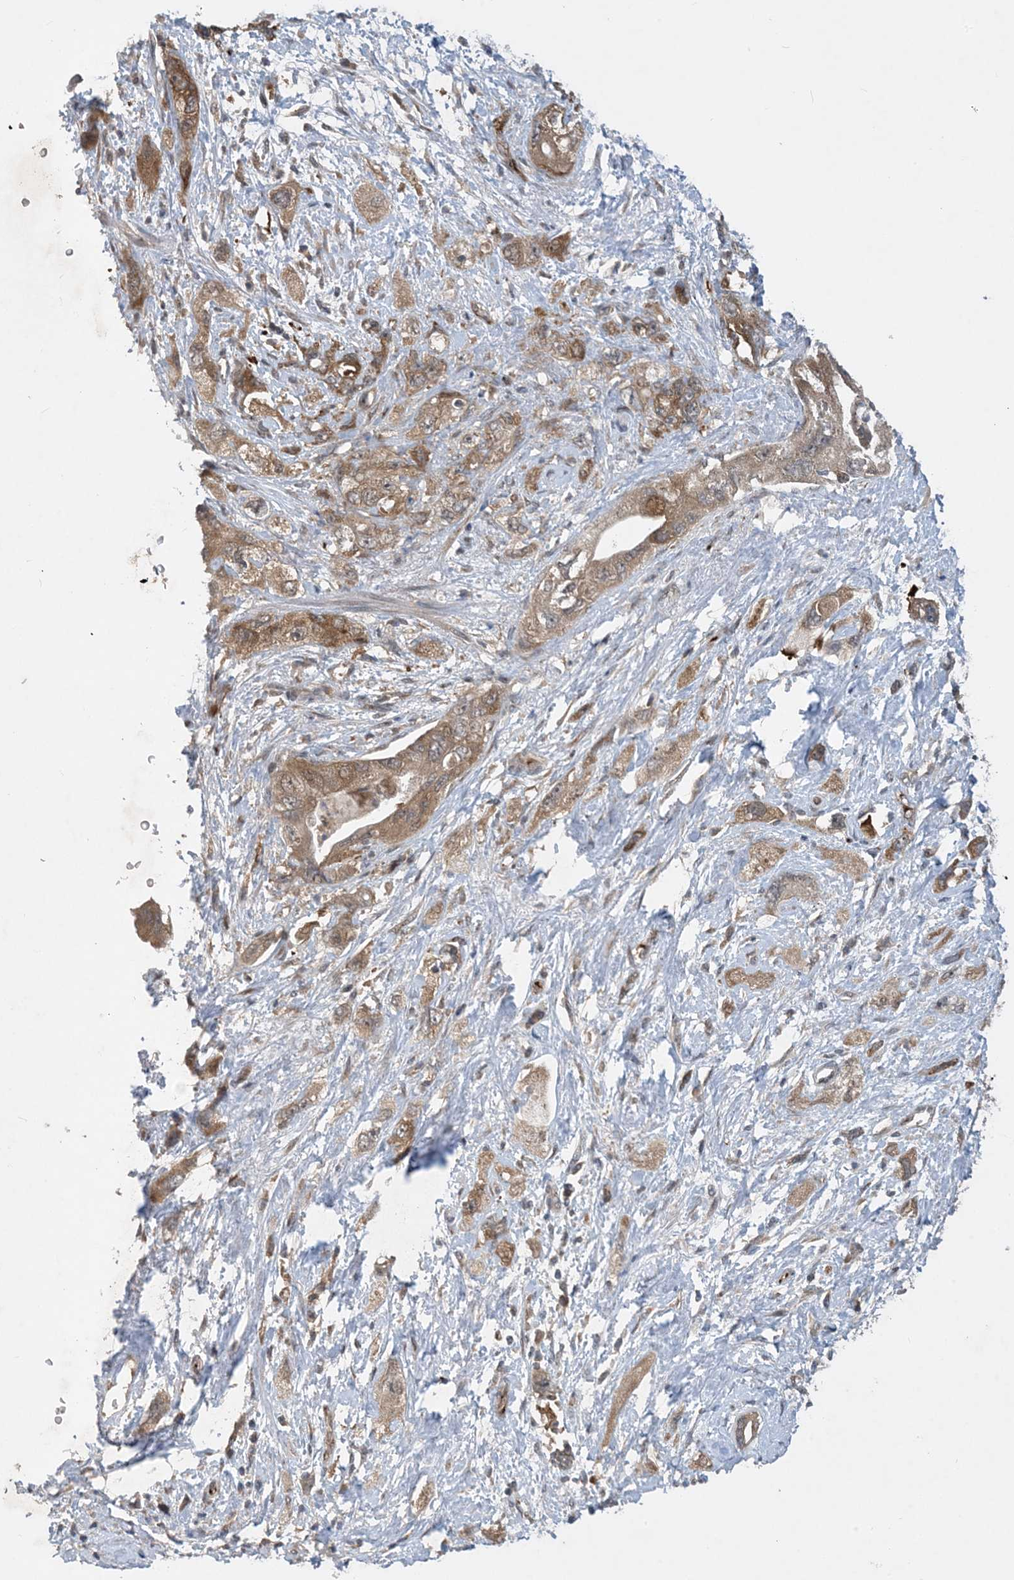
{"staining": {"intensity": "moderate", "quantity": ">75%", "location": "cytoplasmic/membranous"}, "tissue": "pancreatic cancer", "cell_type": "Tumor cells", "image_type": "cancer", "snomed": [{"axis": "morphology", "description": "Adenocarcinoma, NOS"}, {"axis": "topography", "description": "Pancreas"}], "caption": "This micrograph displays immunohistochemistry staining of human pancreatic cancer (adenocarcinoma), with medium moderate cytoplasmic/membranous staining in about >75% of tumor cells.", "gene": "TINAG", "patient": {"sex": "female", "age": 73}}